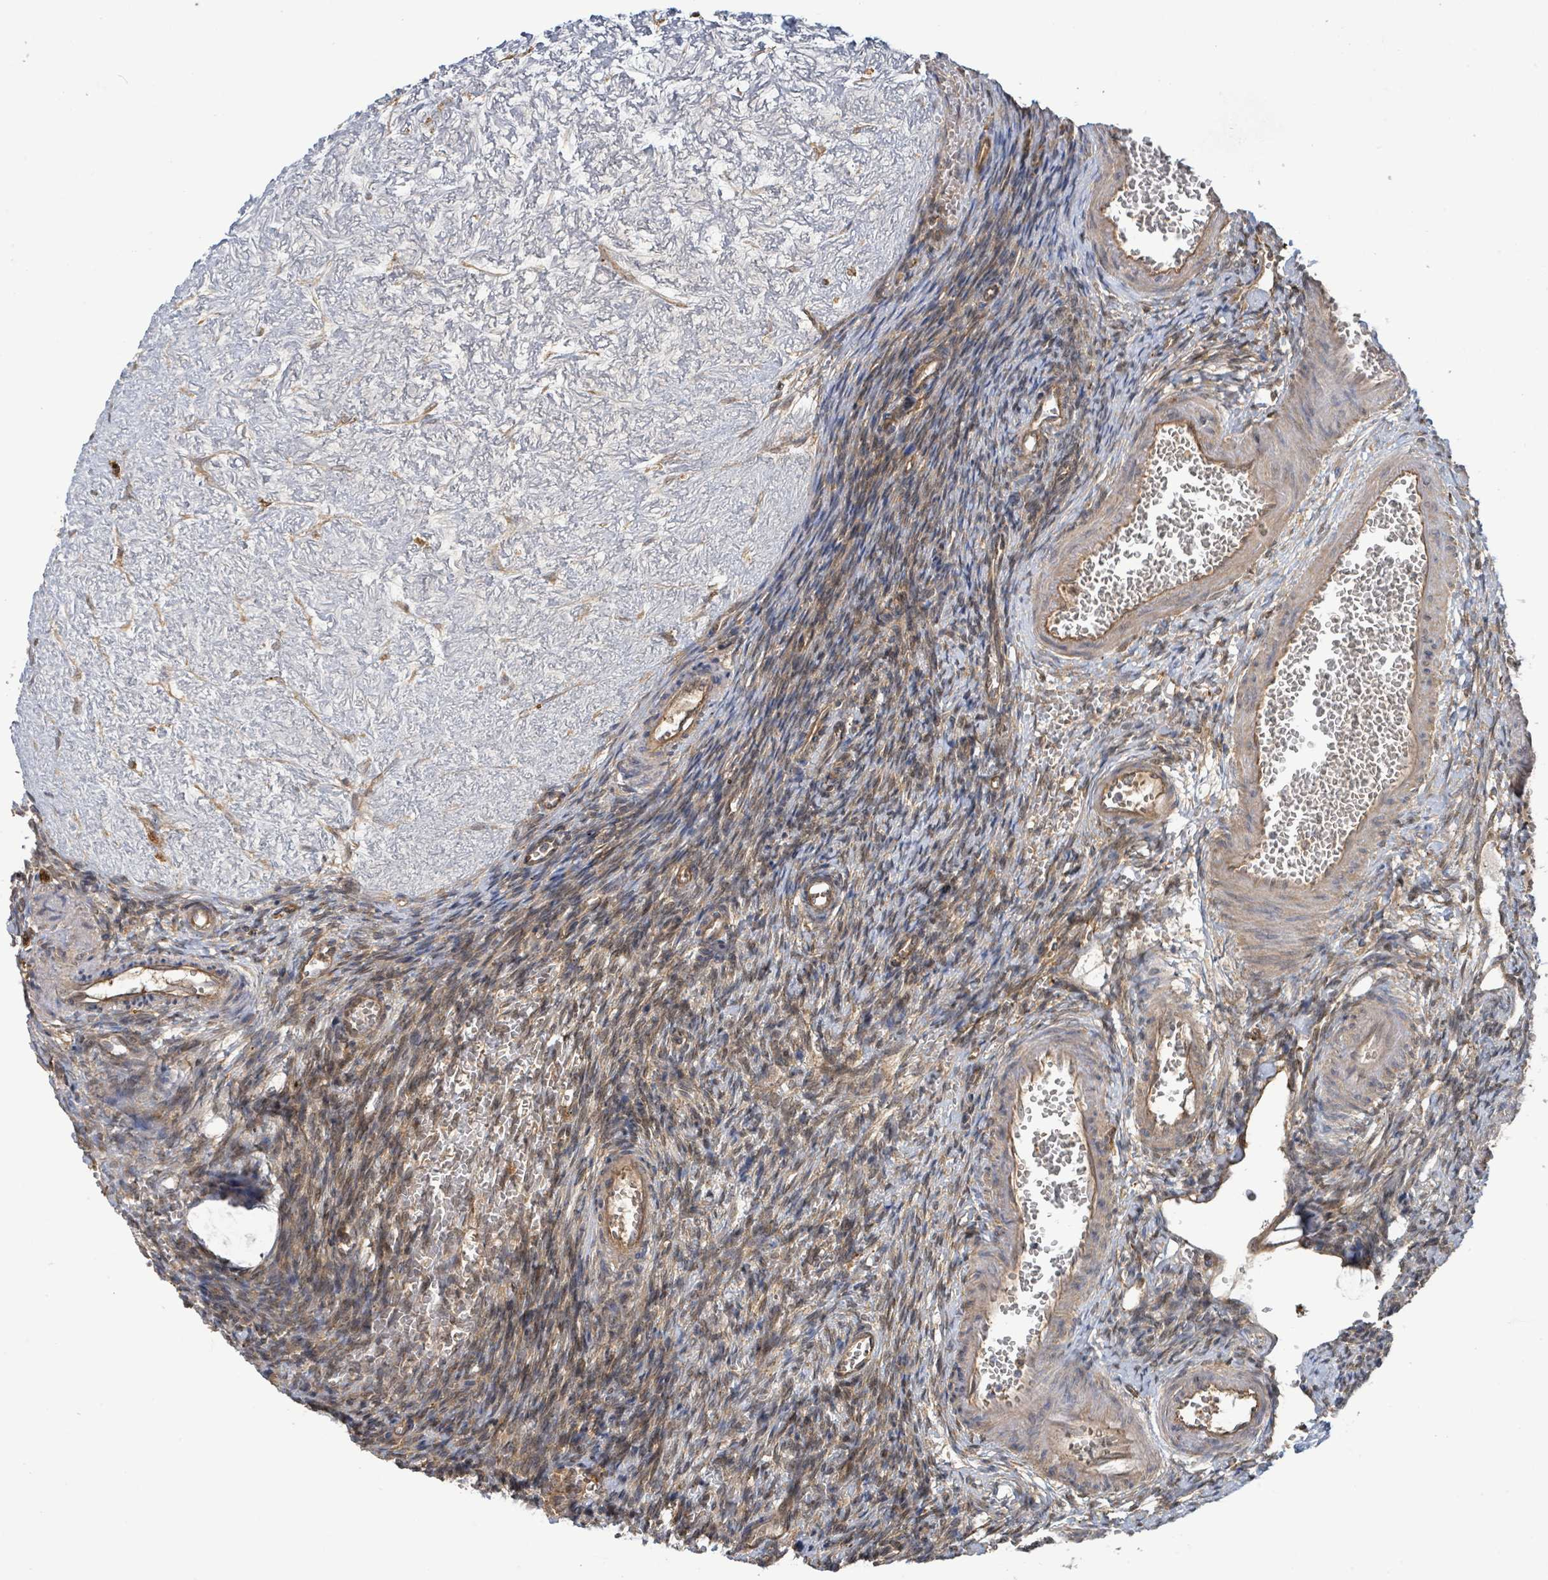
{"staining": {"intensity": "moderate", "quantity": ">75%", "location": "cytoplasmic/membranous"}, "tissue": "ovary", "cell_type": "Follicle cells", "image_type": "normal", "snomed": [{"axis": "morphology", "description": "Normal tissue, NOS"}, {"axis": "topography", "description": "Ovary"}], "caption": "Immunohistochemistry (DAB) staining of unremarkable ovary displays moderate cytoplasmic/membranous protein staining in approximately >75% of follicle cells. Using DAB (brown) and hematoxylin (blue) stains, captured at high magnification using brightfield microscopy.", "gene": "ARPIN", "patient": {"sex": "female", "age": 39}}